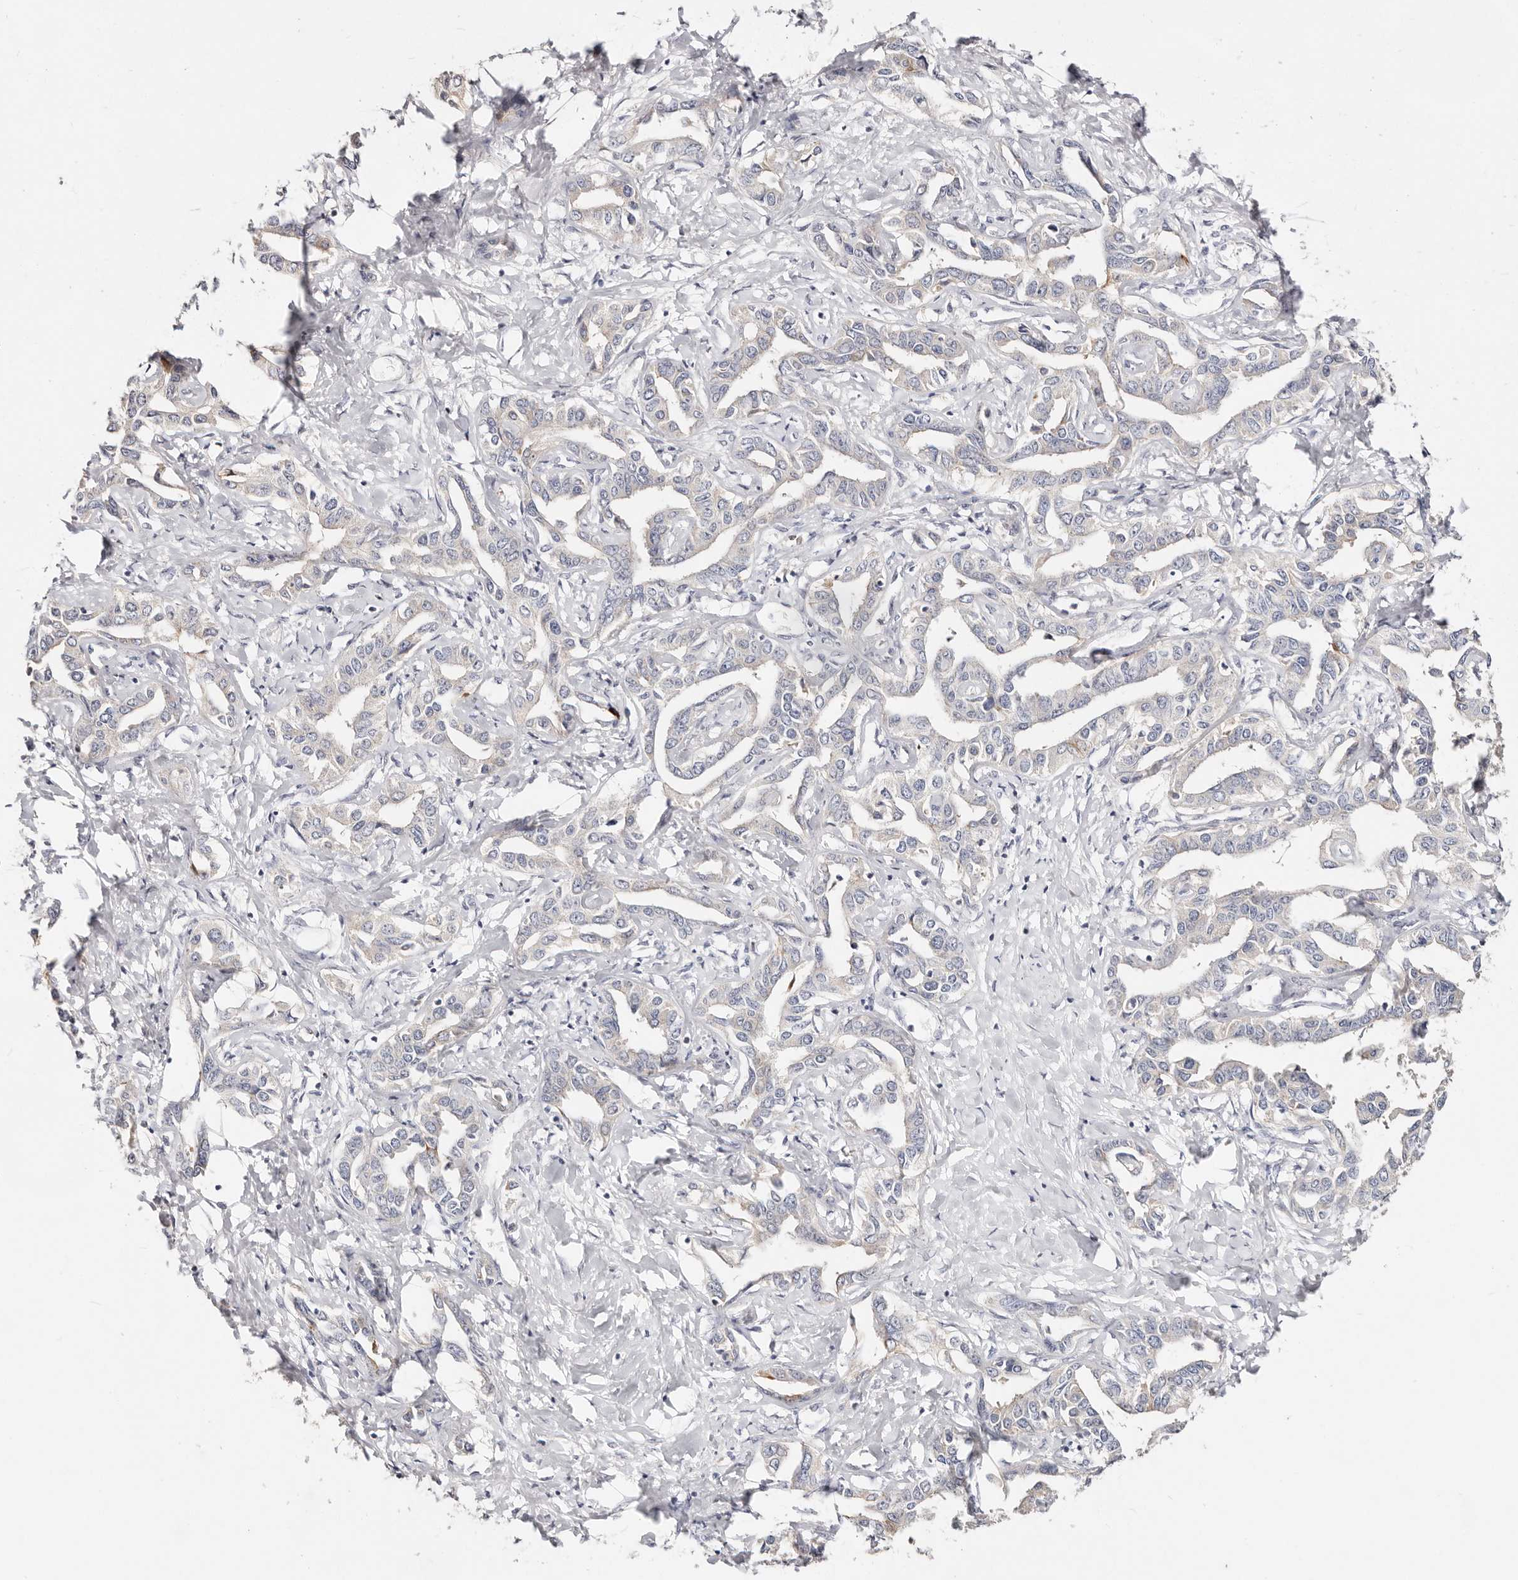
{"staining": {"intensity": "negative", "quantity": "none", "location": "none"}, "tissue": "liver cancer", "cell_type": "Tumor cells", "image_type": "cancer", "snomed": [{"axis": "morphology", "description": "Cholangiocarcinoma"}, {"axis": "topography", "description": "Liver"}], "caption": "High magnification brightfield microscopy of cholangiocarcinoma (liver) stained with DAB (brown) and counterstained with hematoxylin (blue): tumor cells show no significant positivity. (Brightfield microscopy of DAB immunohistochemistry at high magnification).", "gene": "VIPAS39", "patient": {"sex": "male", "age": 59}}